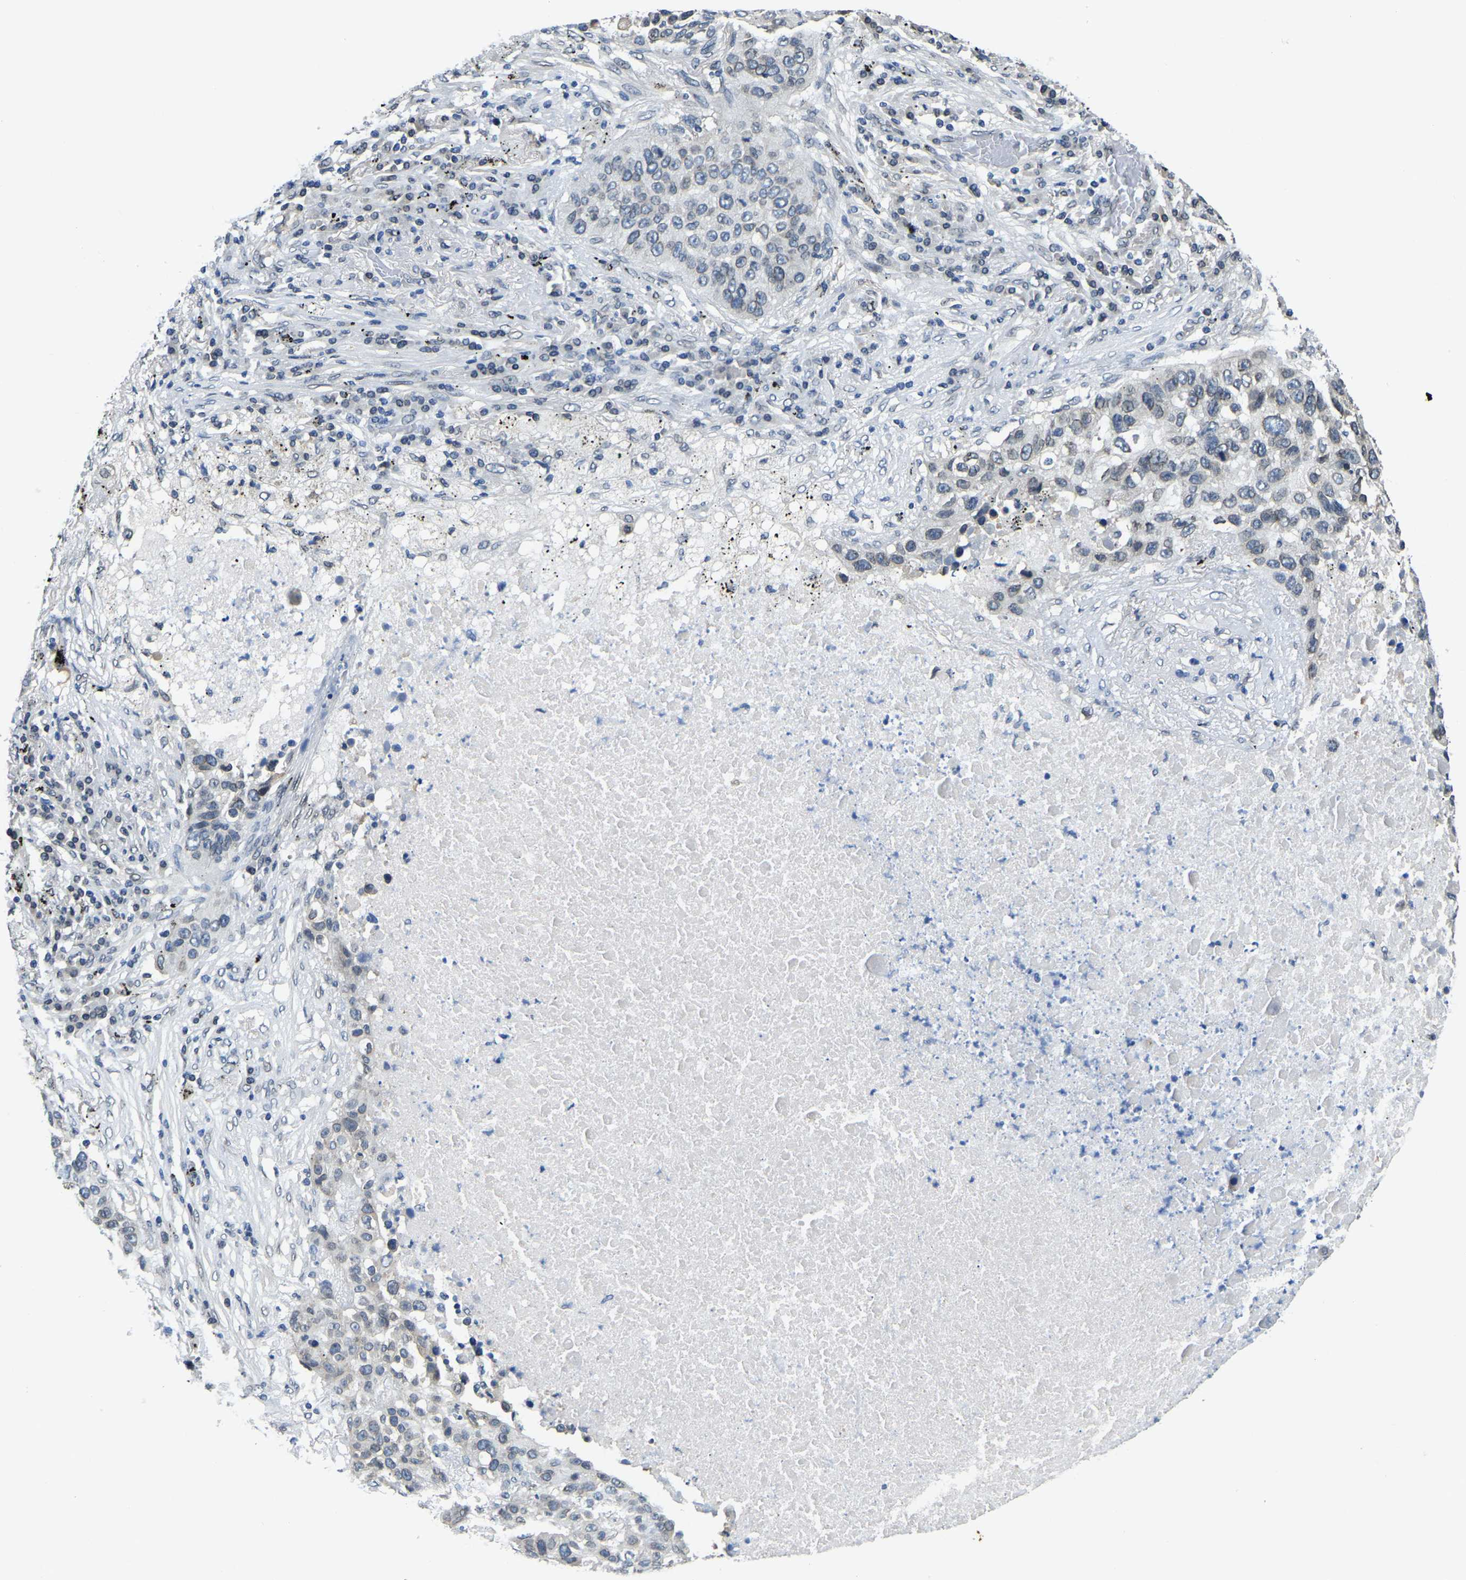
{"staining": {"intensity": "weak", "quantity": ">75%", "location": "cytoplasmic/membranous,nuclear"}, "tissue": "lung cancer", "cell_type": "Tumor cells", "image_type": "cancer", "snomed": [{"axis": "morphology", "description": "Squamous cell carcinoma, NOS"}, {"axis": "topography", "description": "Lung"}], "caption": "A histopathology image of human squamous cell carcinoma (lung) stained for a protein shows weak cytoplasmic/membranous and nuclear brown staining in tumor cells.", "gene": "RANBP2", "patient": {"sex": "male", "age": 57}}